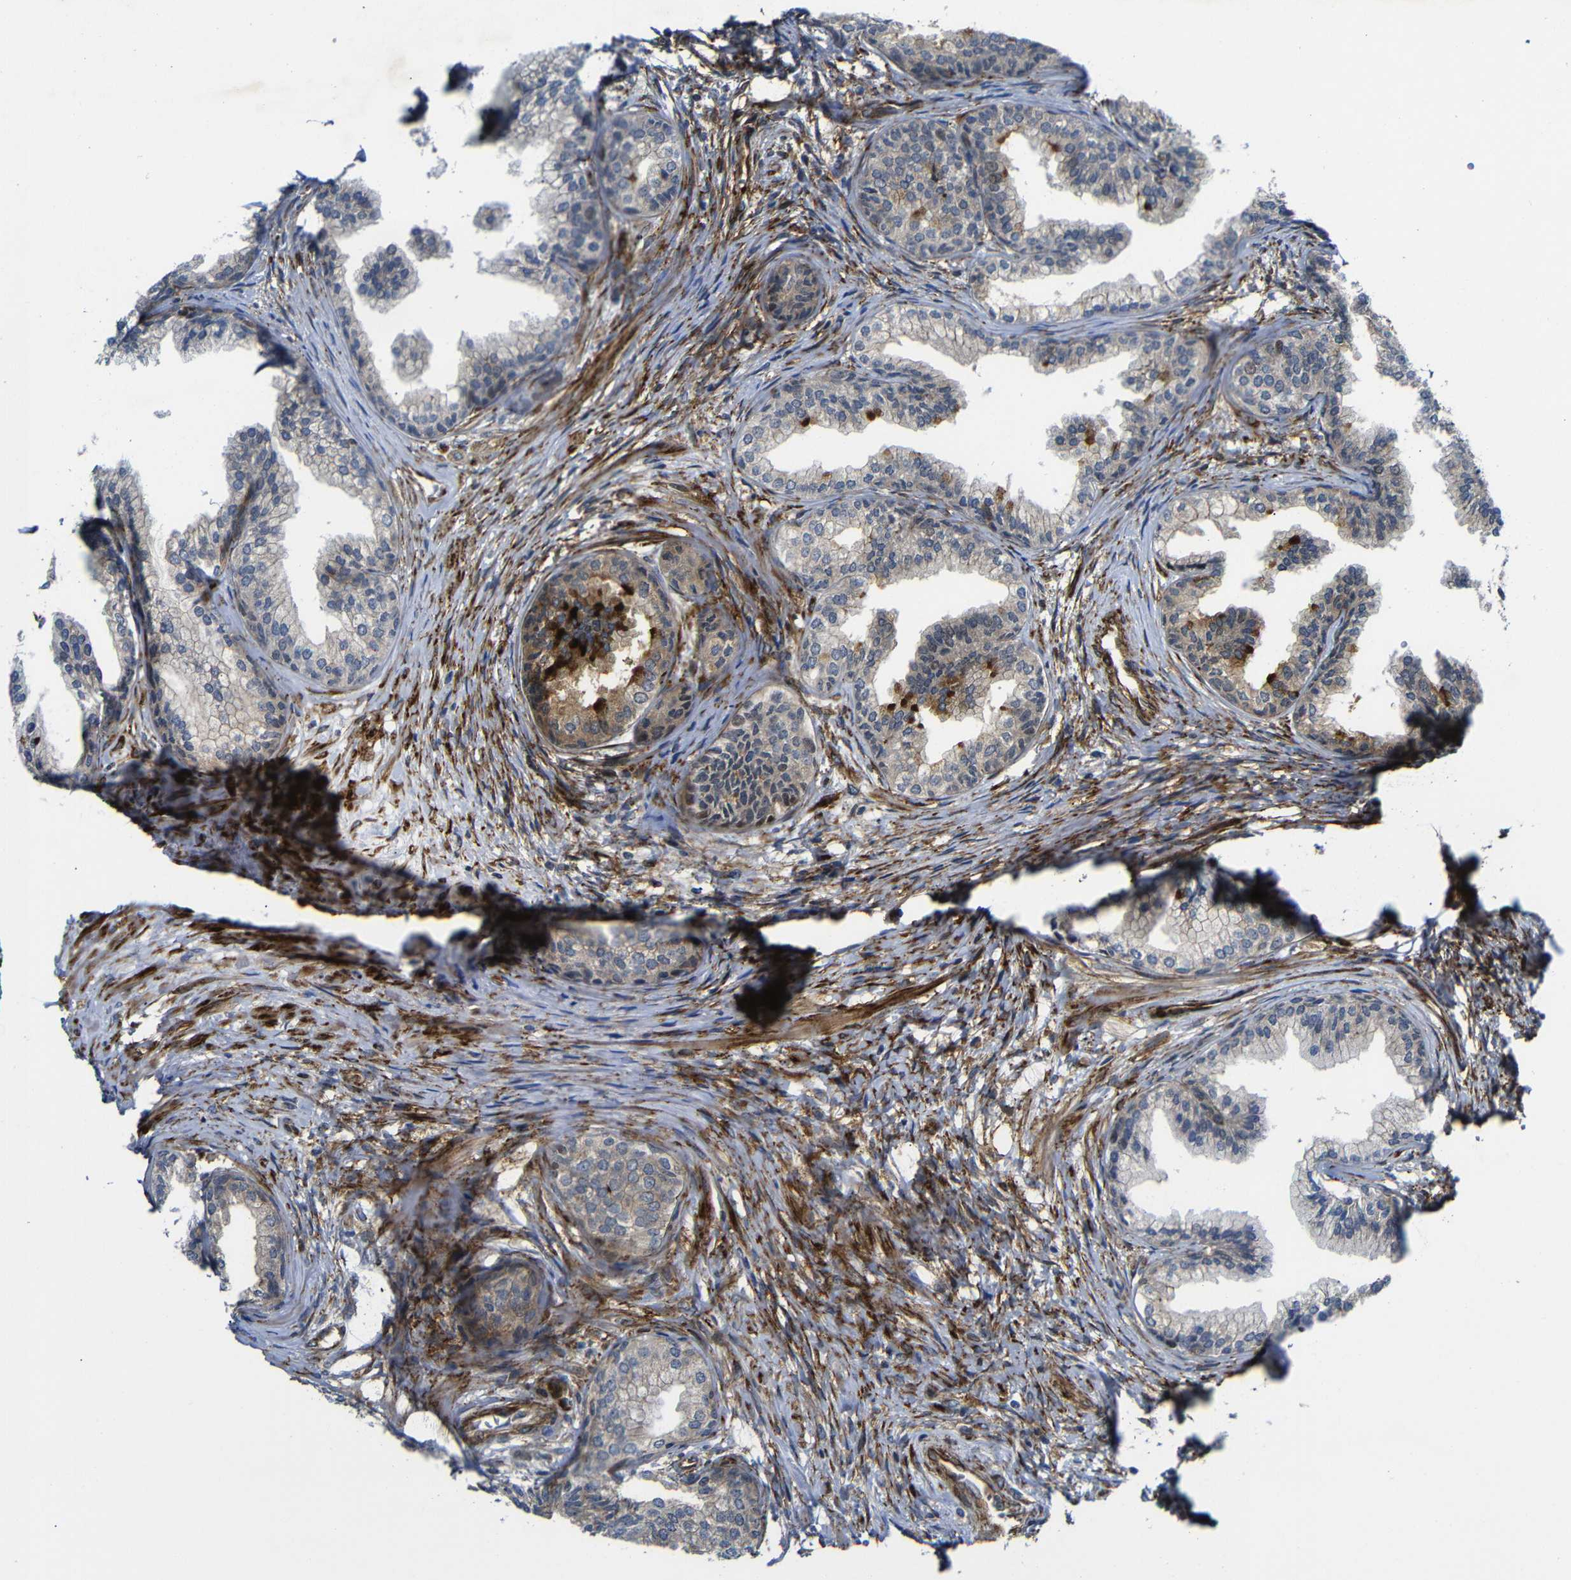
{"staining": {"intensity": "weak", "quantity": "<25%", "location": "cytoplasmic/membranous"}, "tissue": "prostate", "cell_type": "Glandular cells", "image_type": "normal", "snomed": [{"axis": "morphology", "description": "Normal tissue, NOS"}, {"axis": "topography", "description": "Prostate"}], "caption": "Unremarkable prostate was stained to show a protein in brown. There is no significant expression in glandular cells.", "gene": "PARP14", "patient": {"sex": "male", "age": 76}}